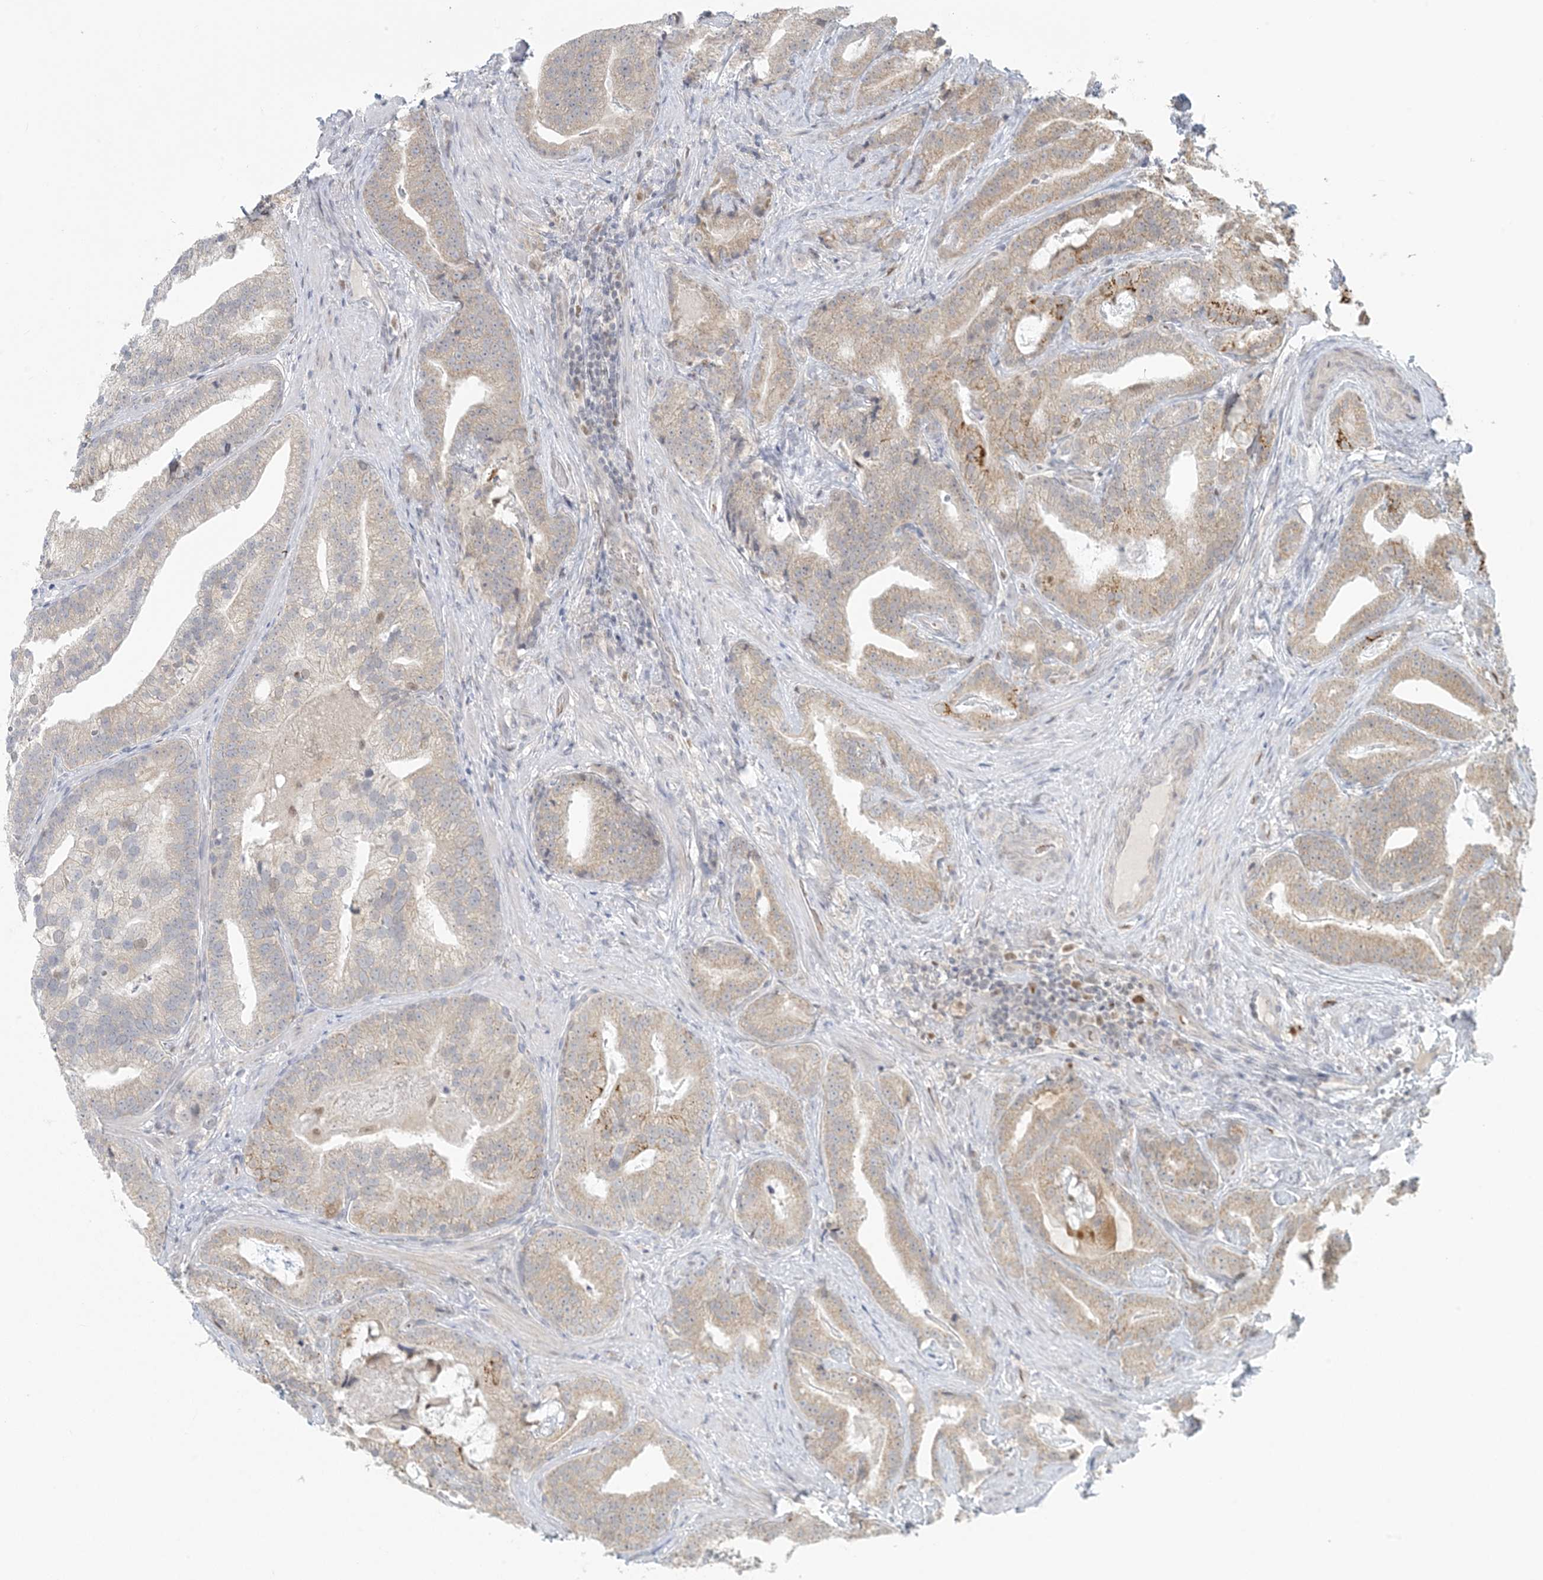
{"staining": {"intensity": "weak", "quantity": "25%-75%", "location": "cytoplasmic/membranous"}, "tissue": "prostate cancer", "cell_type": "Tumor cells", "image_type": "cancer", "snomed": [{"axis": "morphology", "description": "Adenocarcinoma, Low grade"}, {"axis": "topography", "description": "Prostate"}], "caption": "Prostate cancer (low-grade adenocarcinoma) stained for a protein (brown) exhibits weak cytoplasmic/membranous positive expression in about 25%-75% of tumor cells.", "gene": "CTDNEP1", "patient": {"sex": "male", "age": 67}}